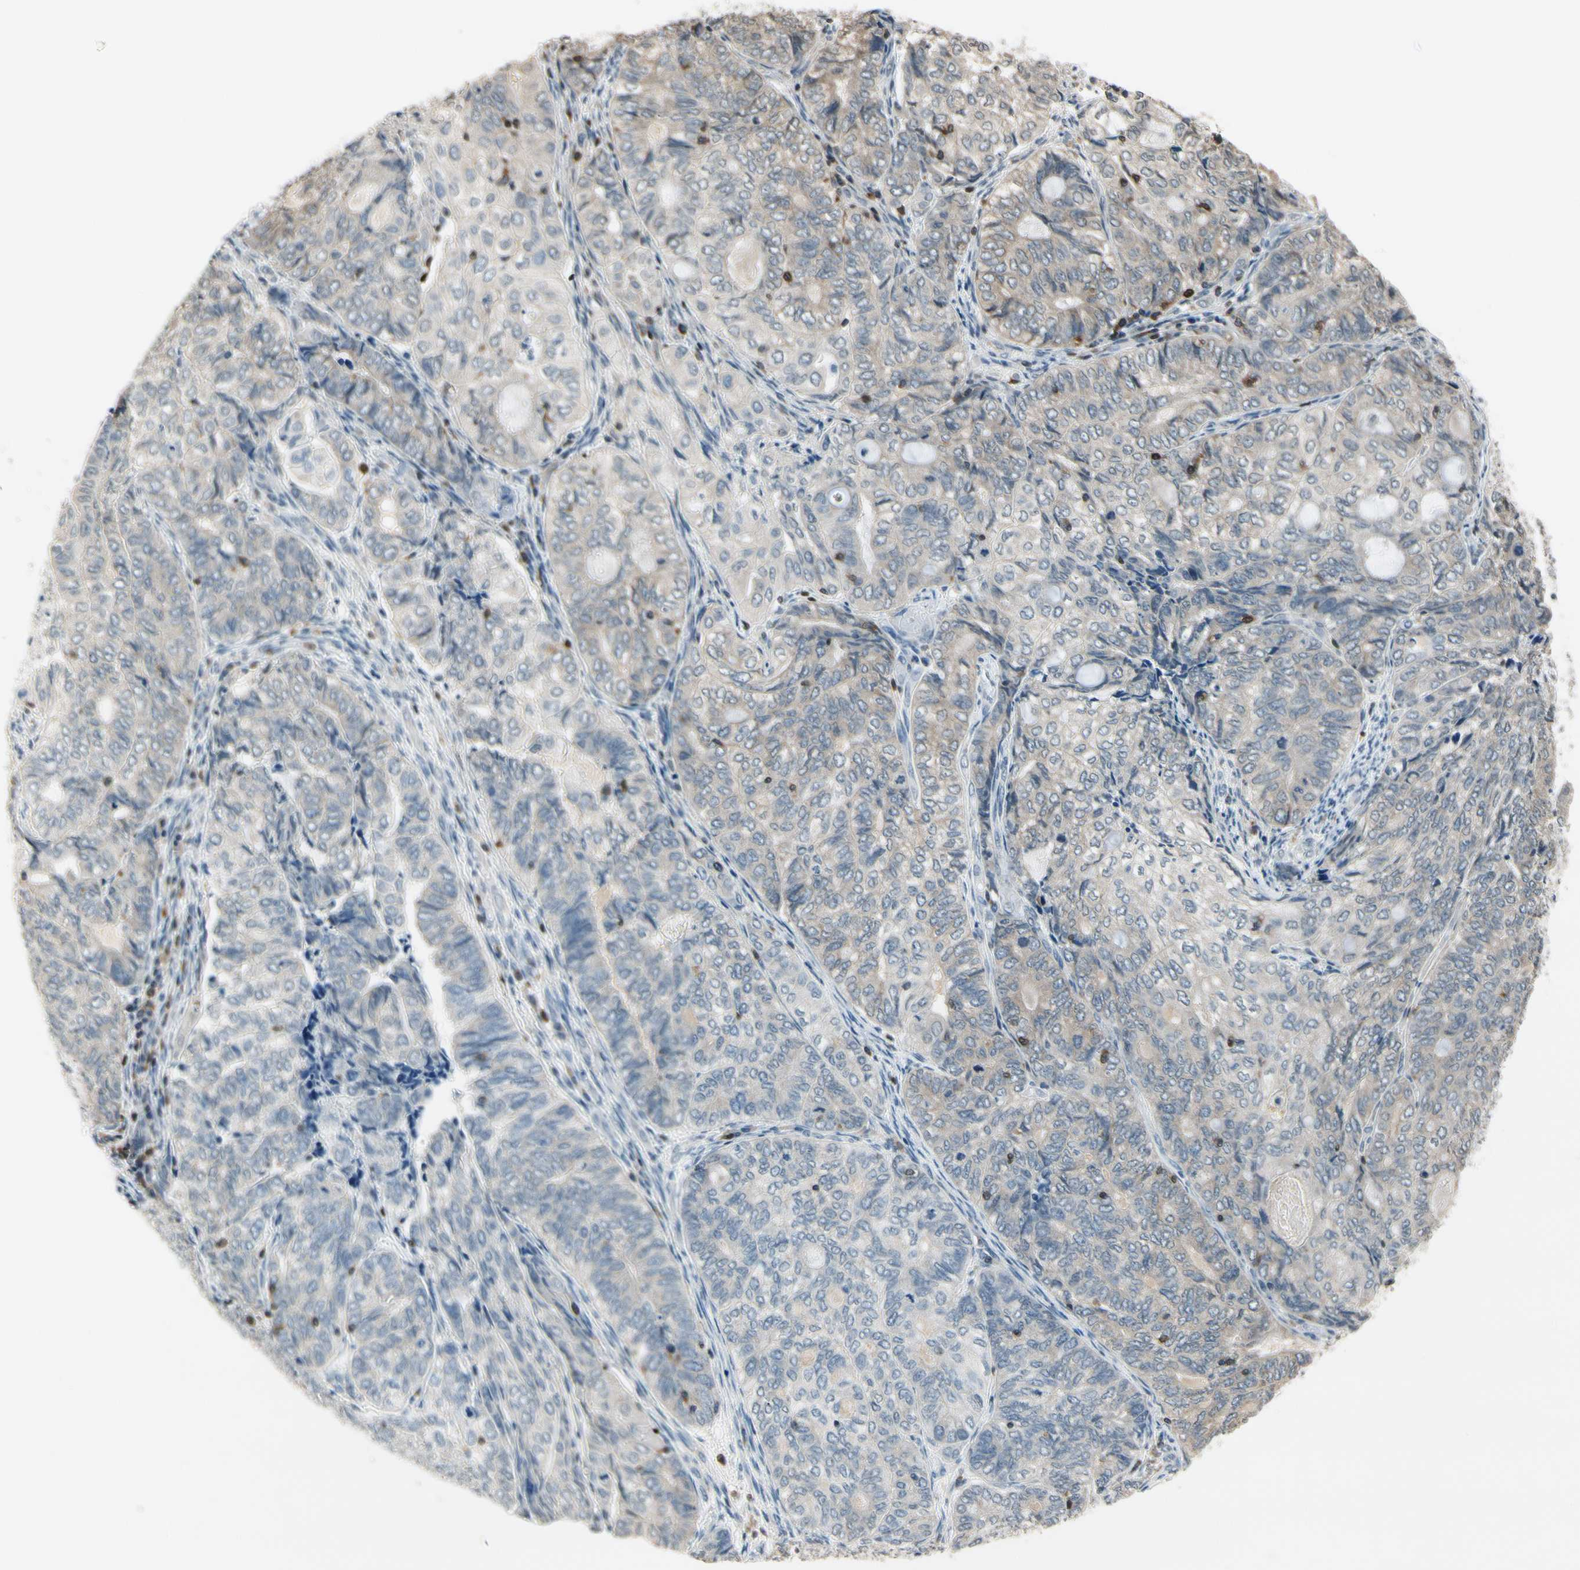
{"staining": {"intensity": "weak", "quantity": "25%-75%", "location": "cytoplasmic/membranous"}, "tissue": "endometrial cancer", "cell_type": "Tumor cells", "image_type": "cancer", "snomed": [{"axis": "morphology", "description": "Adenocarcinoma, NOS"}, {"axis": "topography", "description": "Uterus"}, {"axis": "topography", "description": "Endometrium"}], "caption": "Immunohistochemistry of human endometrial adenocarcinoma reveals low levels of weak cytoplasmic/membranous expression in approximately 25%-75% of tumor cells.", "gene": "NFATC2", "patient": {"sex": "female", "age": 70}}